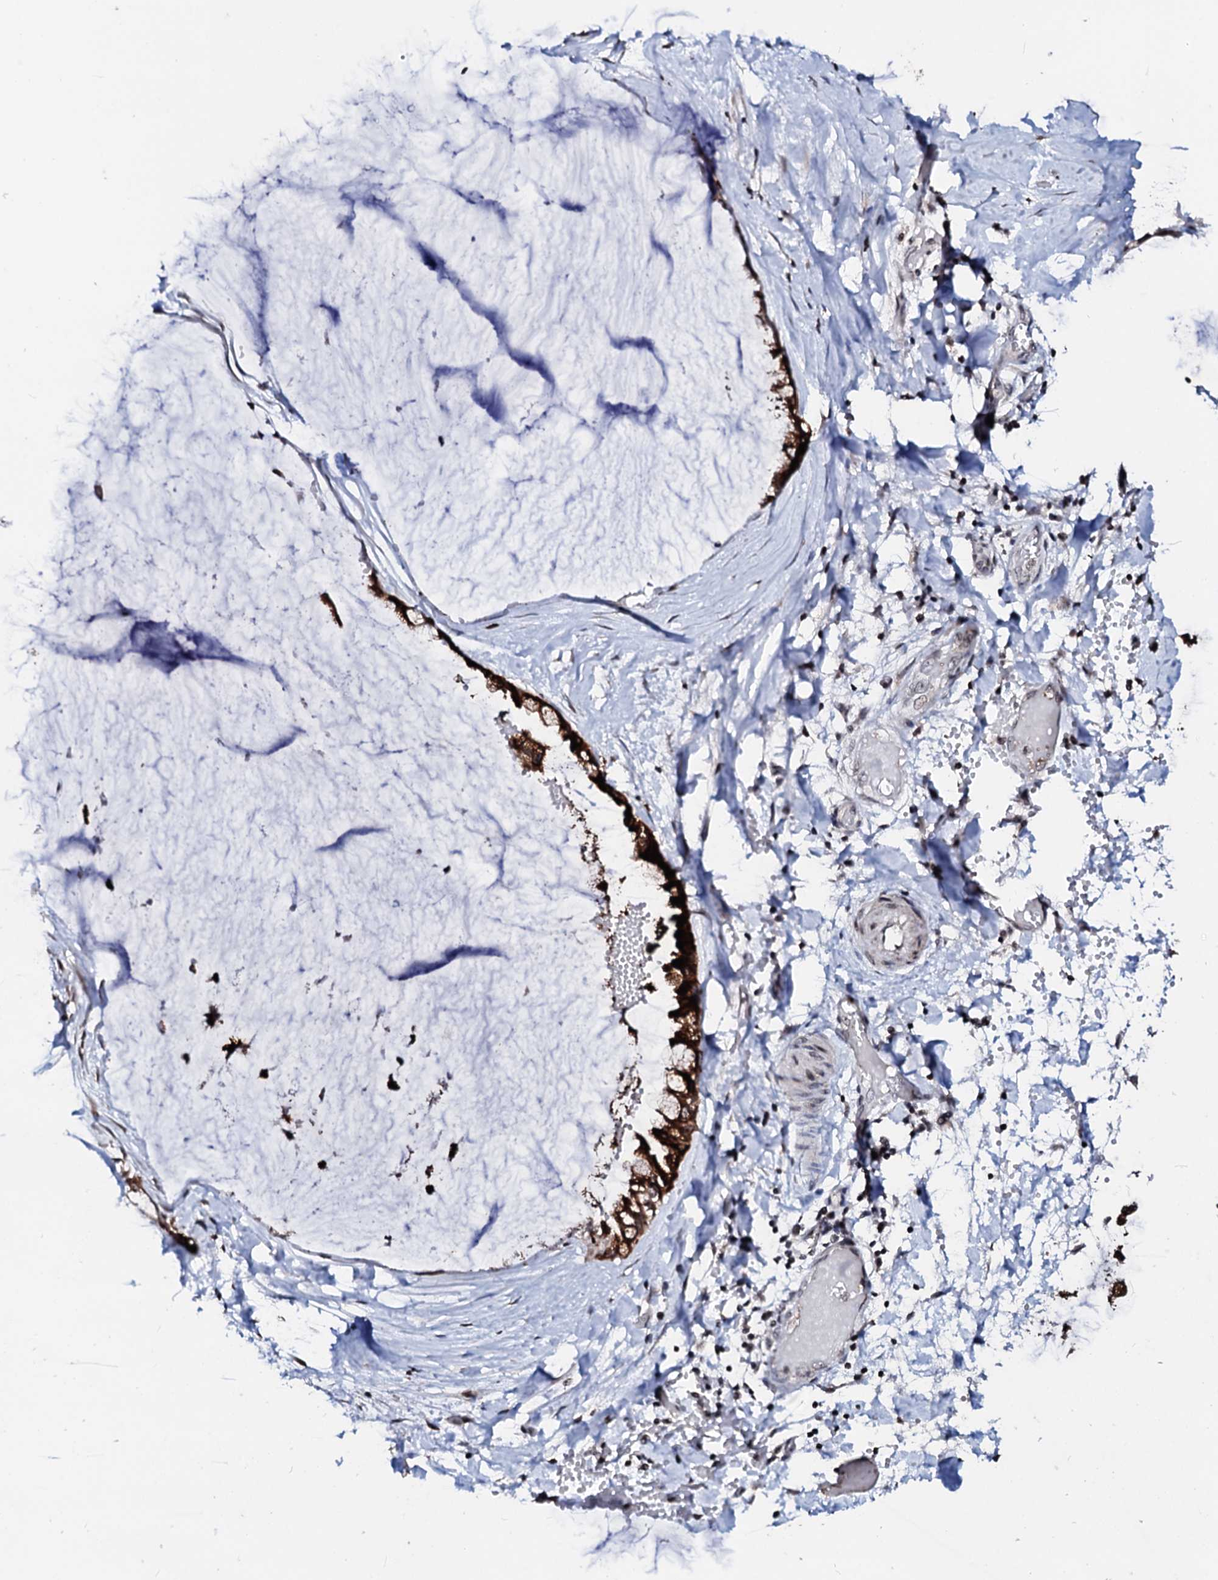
{"staining": {"intensity": "strong", "quantity": ">75%", "location": "cytoplasmic/membranous"}, "tissue": "ovarian cancer", "cell_type": "Tumor cells", "image_type": "cancer", "snomed": [{"axis": "morphology", "description": "Cystadenocarcinoma, mucinous, NOS"}, {"axis": "topography", "description": "Ovary"}], "caption": "Immunohistochemical staining of human ovarian cancer (mucinous cystadenocarcinoma) demonstrates strong cytoplasmic/membranous protein positivity in approximately >75% of tumor cells.", "gene": "LSM11", "patient": {"sex": "female", "age": 39}}